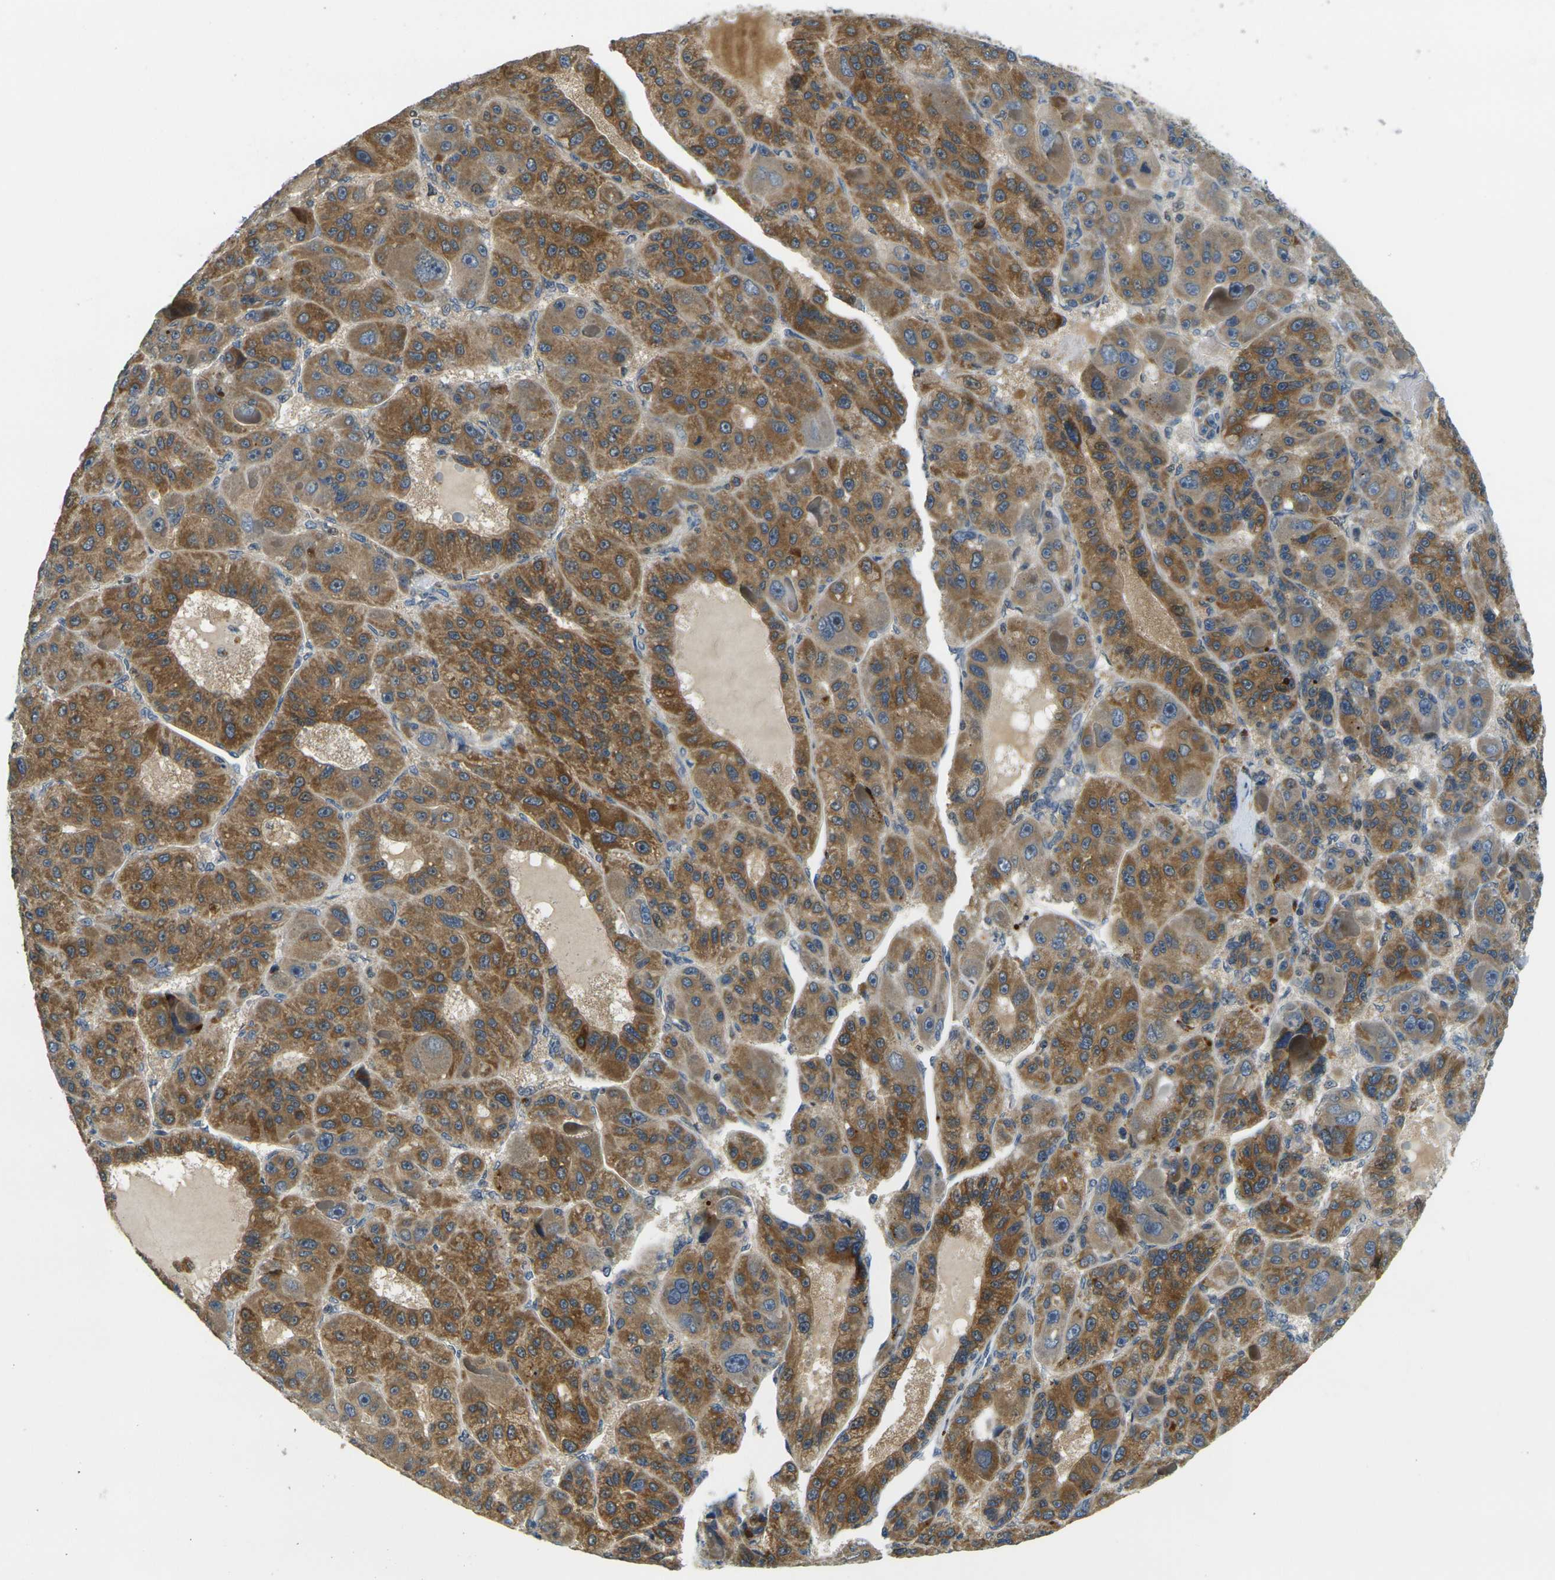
{"staining": {"intensity": "strong", "quantity": ">75%", "location": "cytoplasmic/membranous"}, "tissue": "liver cancer", "cell_type": "Tumor cells", "image_type": "cancer", "snomed": [{"axis": "morphology", "description": "Carcinoma, Hepatocellular, NOS"}, {"axis": "topography", "description": "Liver"}], "caption": "Protein expression analysis of human hepatocellular carcinoma (liver) reveals strong cytoplasmic/membranous positivity in about >75% of tumor cells. (DAB (3,3'-diaminobenzidine) = brown stain, brightfield microscopy at high magnification).", "gene": "KLHL8", "patient": {"sex": "male", "age": 76}}